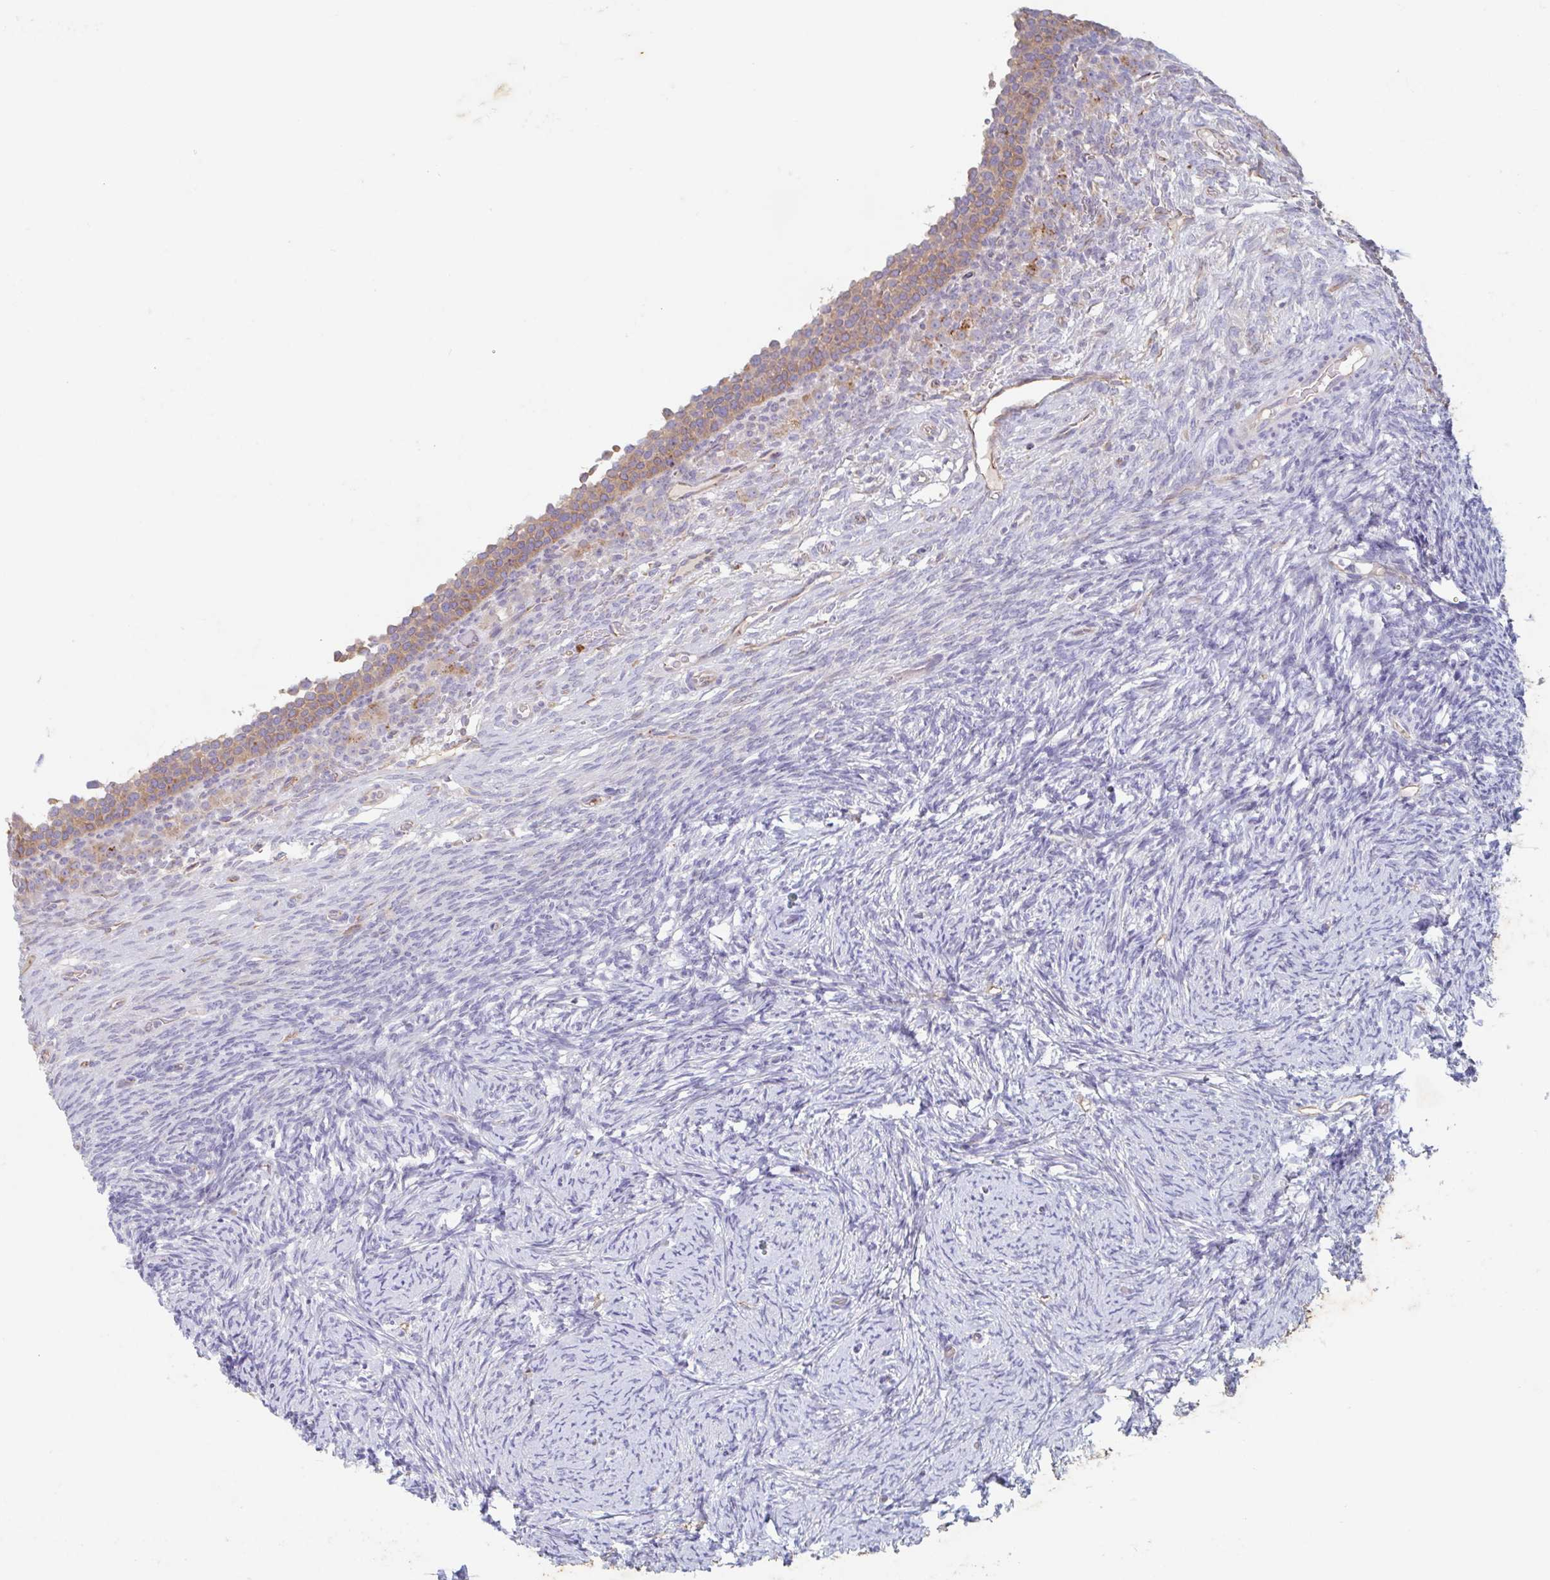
{"staining": {"intensity": "negative", "quantity": "none", "location": "none"}, "tissue": "ovary", "cell_type": "Ovarian stroma cells", "image_type": "normal", "snomed": [{"axis": "morphology", "description": "Normal tissue, NOS"}, {"axis": "topography", "description": "Ovary"}], "caption": "An immunohistochemistry (IHC) histopathology image of unremarkable ovary is shown. There is no staining in ovarian stroma cells of ovary. Brightfield microscopy of IHC stained with DAB (brown) and hematoxylin (blue), captured at high magnification.", "gene": "MANBA", "patient": {"sex": "female", "age": 34}}